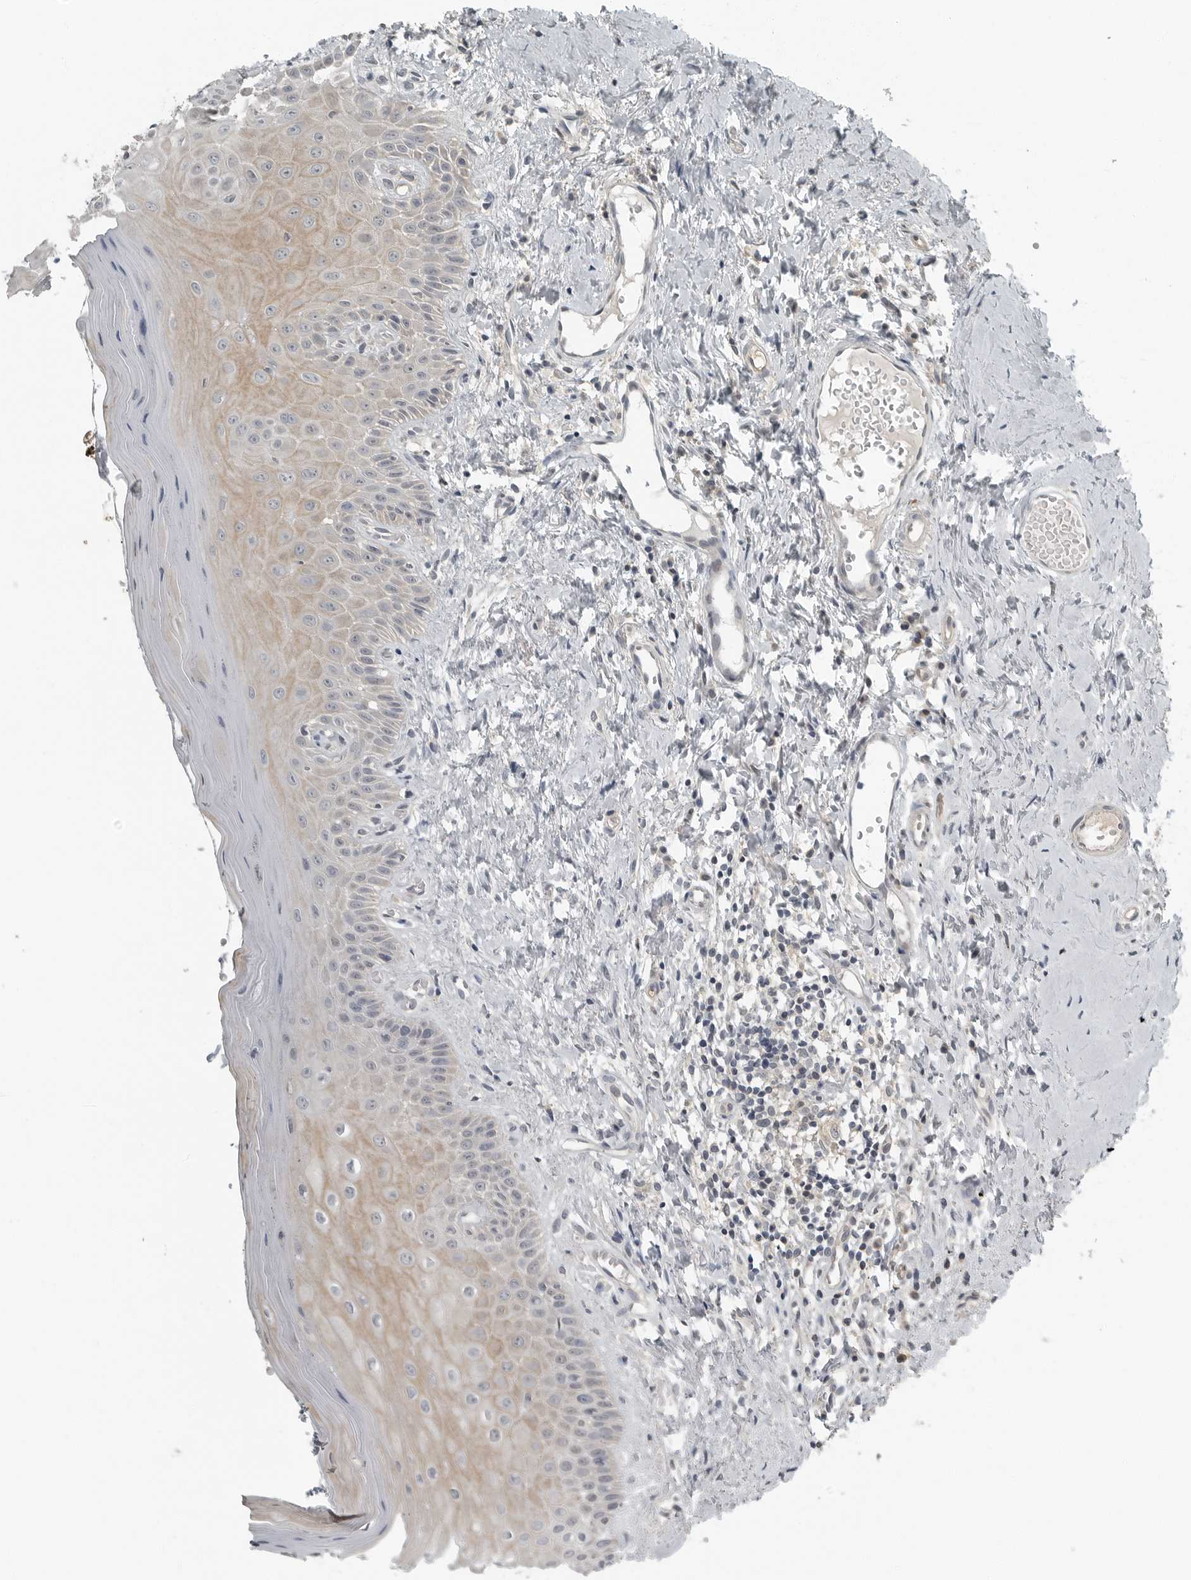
{"staining": {"intensity": "weak", "quantity": "25%-75%", "location": "cytoplasmic/membranous"}, "tissue": "oral mucosa", "cell_type": "Squamous epithelial cells", "image_type": "normal", "snomed": [{"axis": "morphology", "description": "Normal tissue, NOS"}, {"axis": "topography", "description": "Oral tissue"}], "caption": "Immunohistochemical staining of normal human oral mucosa exhibits low levels of weak cytoplasmic/membranous positivity in about 25%-75% of squamous epithelial cells.", "gene": "ENSG00000286112", "patient": {"sex": "male", "age": 66}}